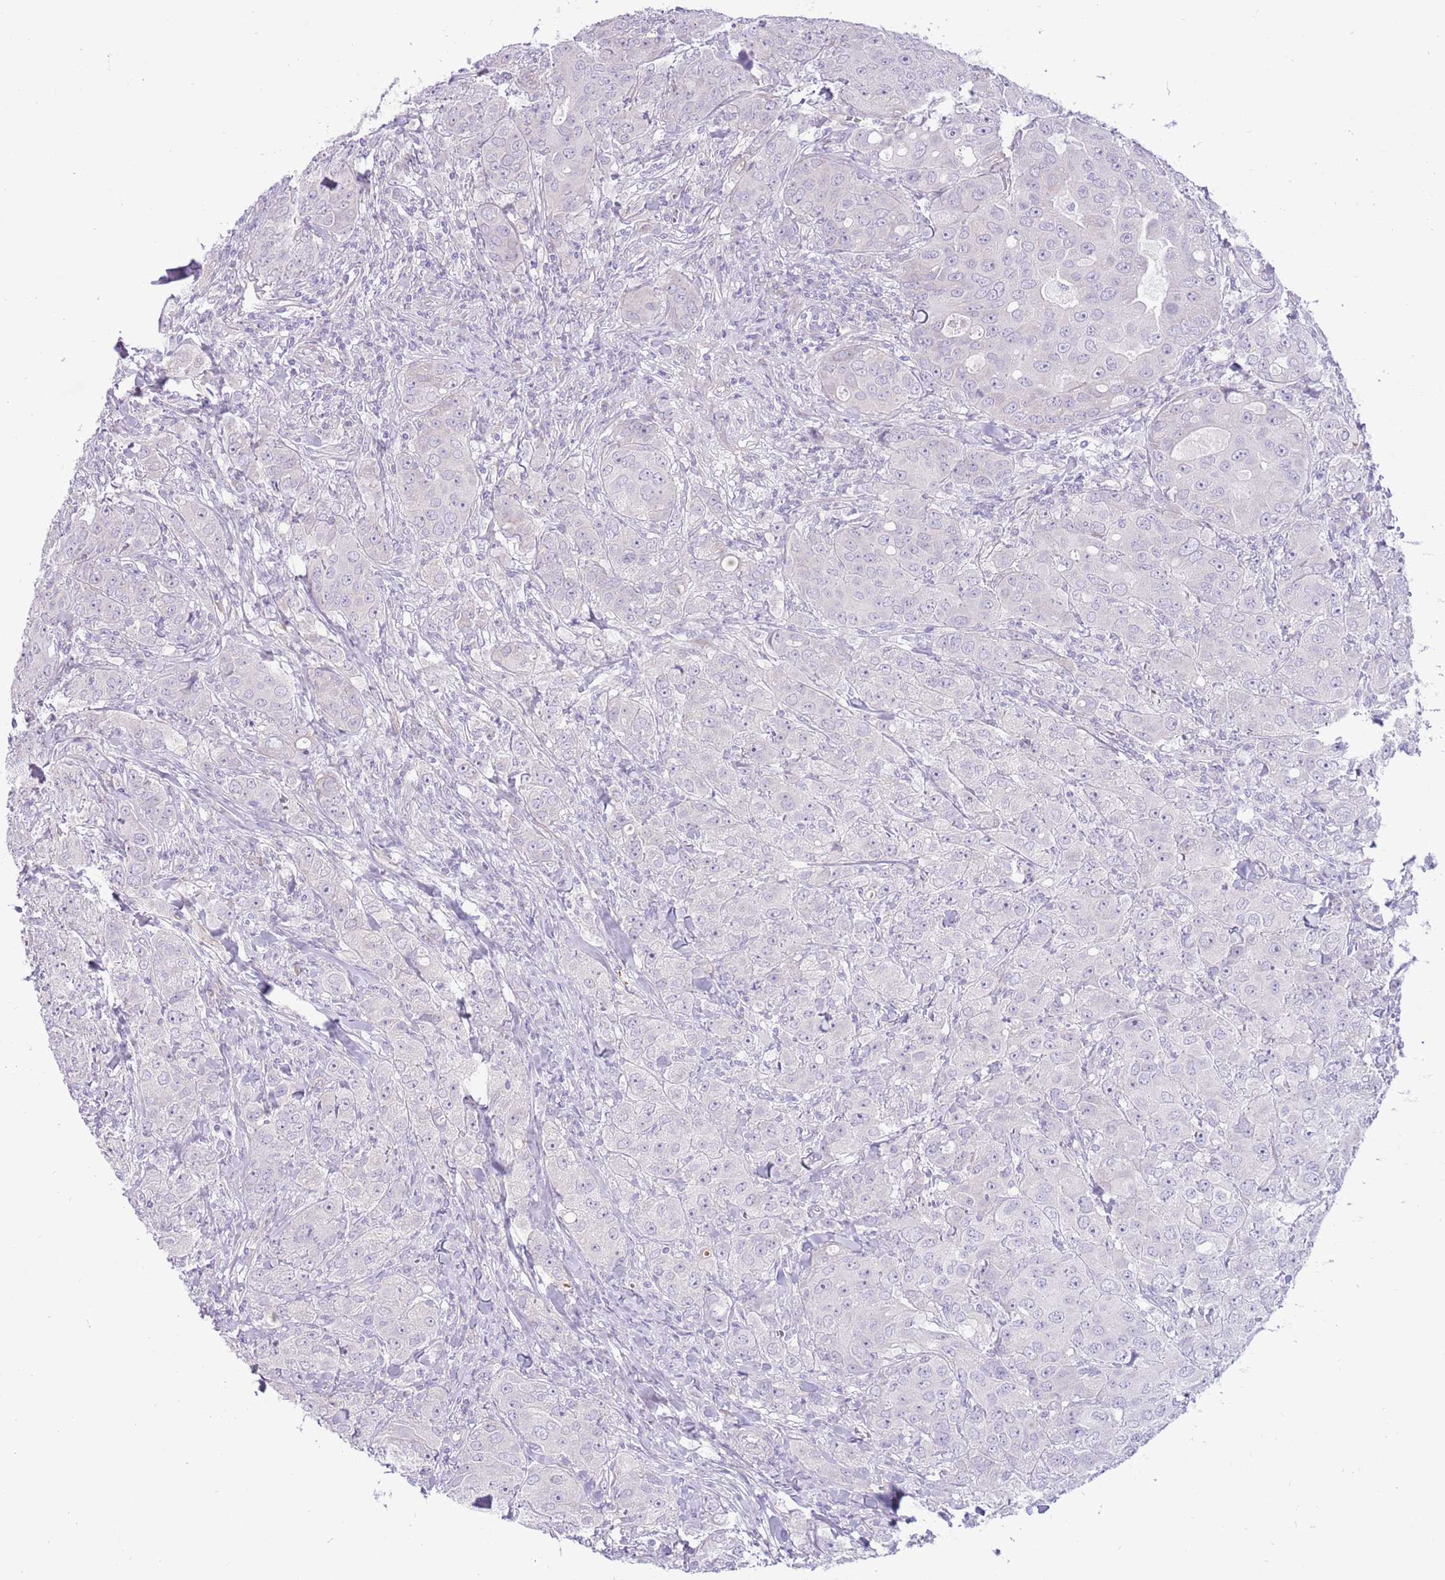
{"staining": {"intensity": "negative", "quantity": "none", "location": "none"}, "tissue": "breast cancer", "cell_type": "Tumor cells", "image_type": "cancer", "snomed": [{"axis": "morphology", "description": "Duct carcinoma"}, {"axis": "topography", "description": "Breast"}], "caption": "Immunohistochemical staining of human invasive ductal carcinoma (breast) shows no significant positivity in tumor cells.", "gene": "ZC4H2", "patient": {"sex": "female", "age": 43}}